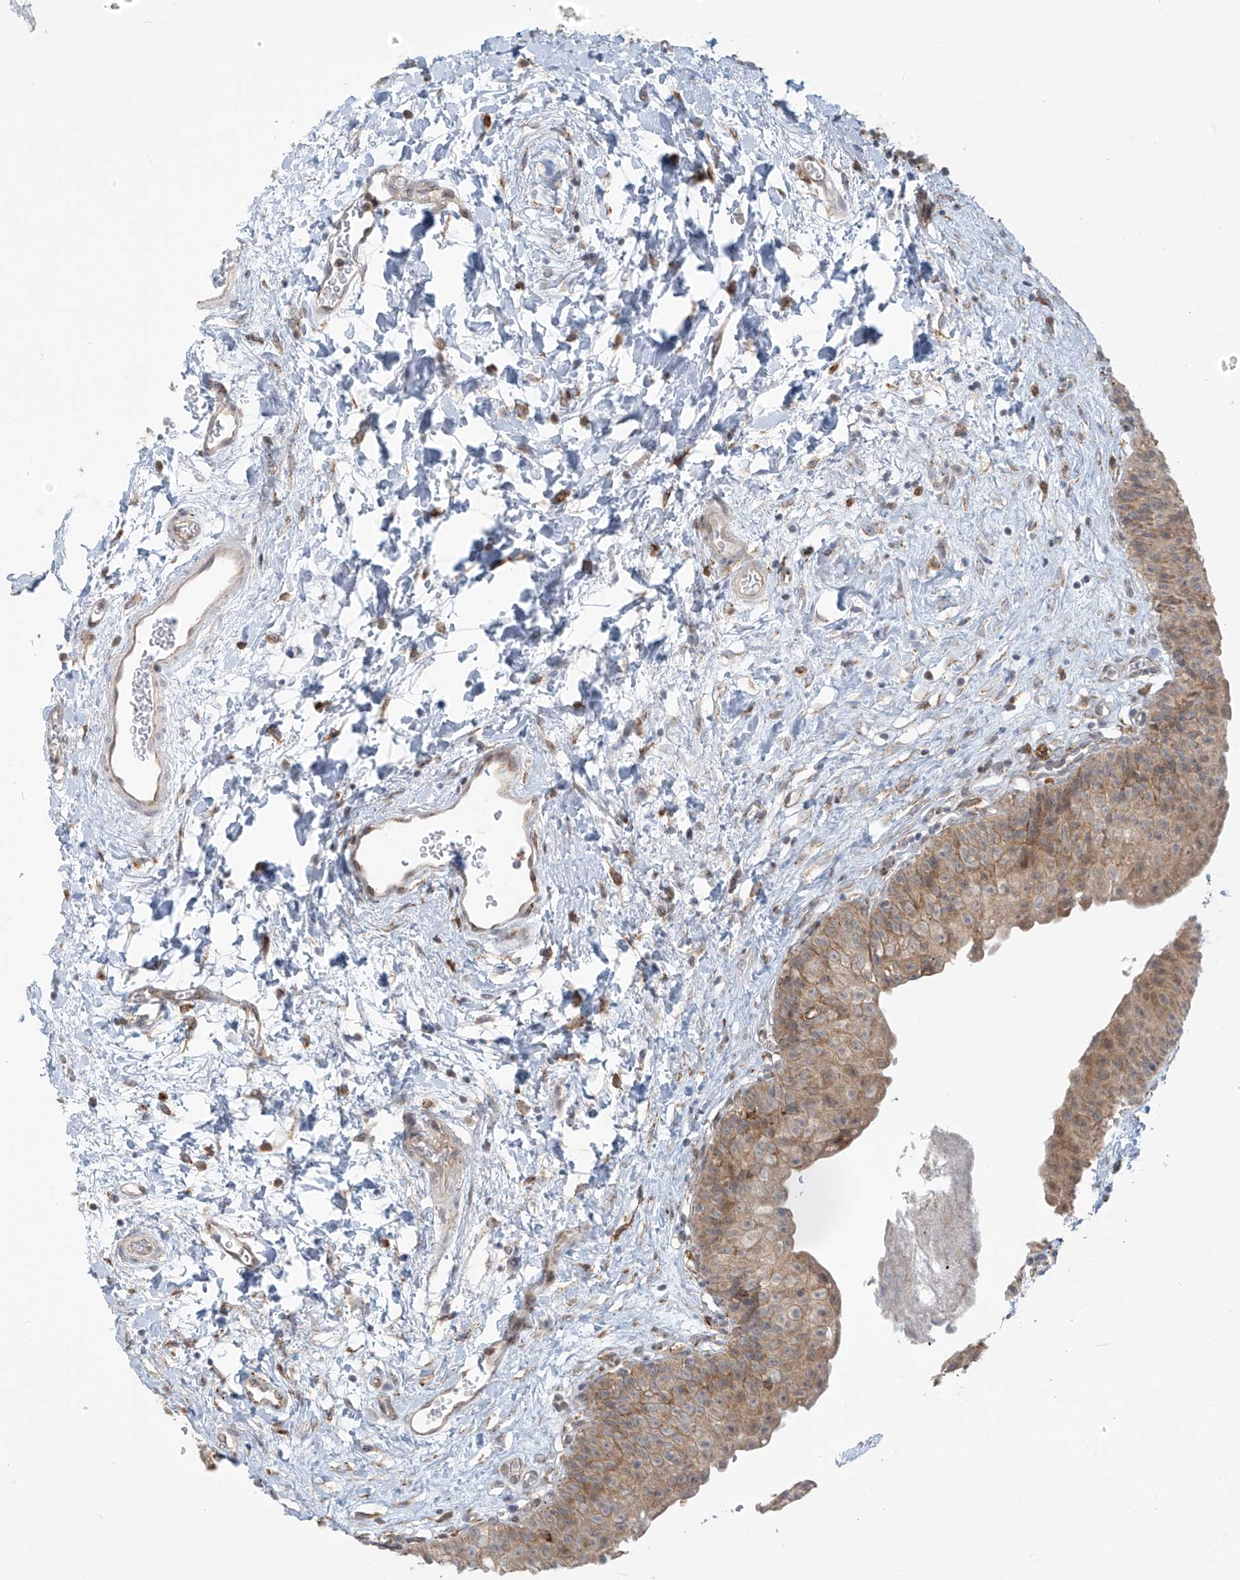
{"staining": {"intensity": "moderate", "quantity": ">75%", "location": "cytoplasmic/membranous"}, "tissue": "urinary bladder", "cell_type": "Urothelial cells", "image_type": "normal", "snomed": [{"axis": "morphology", "description": "Normal tissue, NOS"}, {"axis": "topography", "description": "Urinary bladder"}], "caption": "An IHC micrograph of benign tissue is shown. Protein staining in brown highlights moderate cytoplasmic/membranous positivity in urinary bladder within urothelial cells. (brown staining indicates protein expression, while blue staining denotes nuclei).", "gene": "KATNIP", "patient": {"sex": "male", "age": 51}}